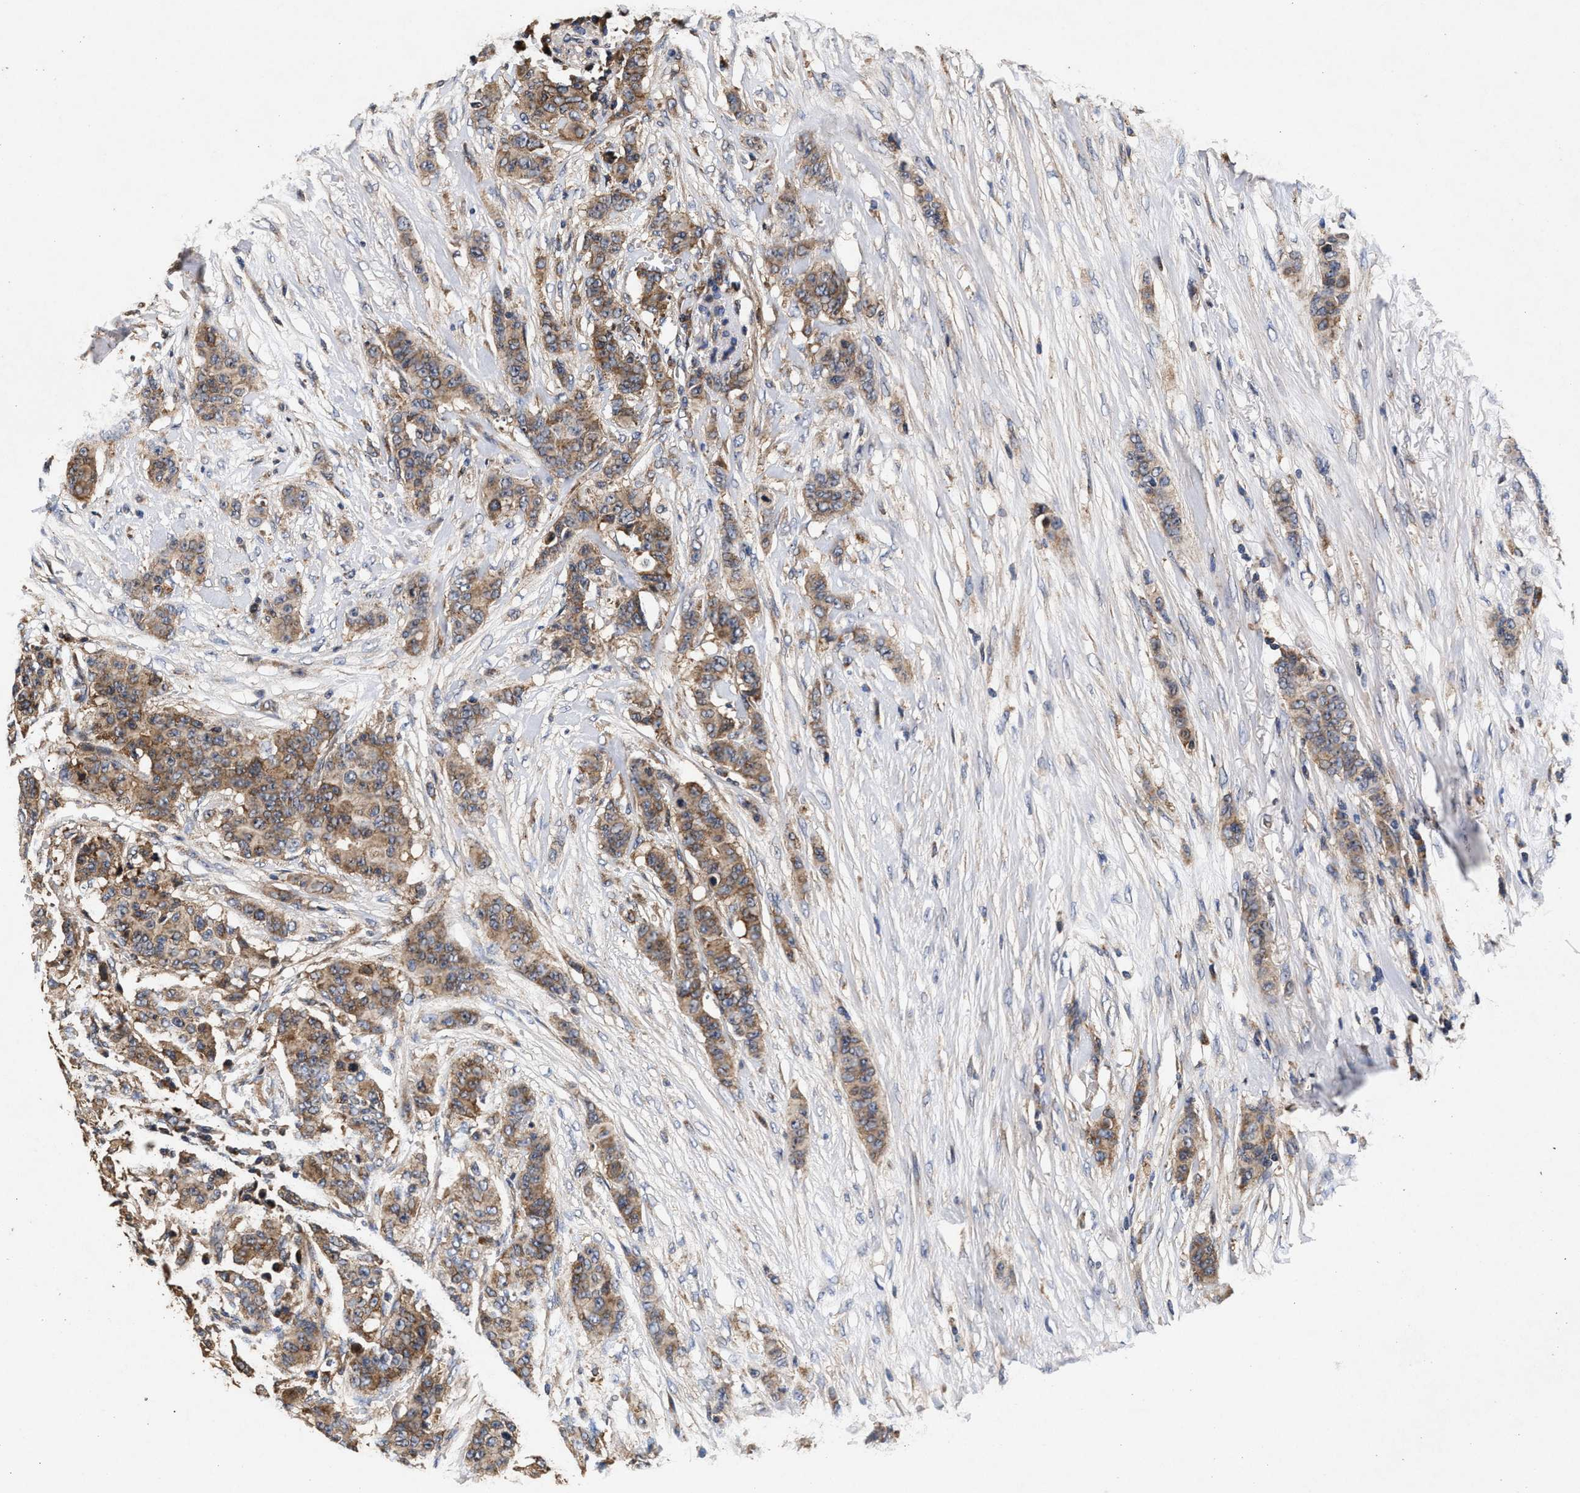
{"staining": {"intensity": "moderate", "quantity": ">75%", "location": "cytoplasmic/membranous"}, "tissue": "breast cancer", "cell_type": "Tumor cells", "image_type": "cancer", "snomed": [{"axis": "morphology", "description": "Duct carcinoma"}, {"axis": "topography", "description": "Breast"}], "caption": "Immunohistochemical staining of breast infiltrating ductal carcinoma demonstrates medium levels of moderate cytoplasmic/membranous protein expression in about >75% of tumor cells.", "gene": "NFKB2", "patient": {"sex": "female", "age": 40}}